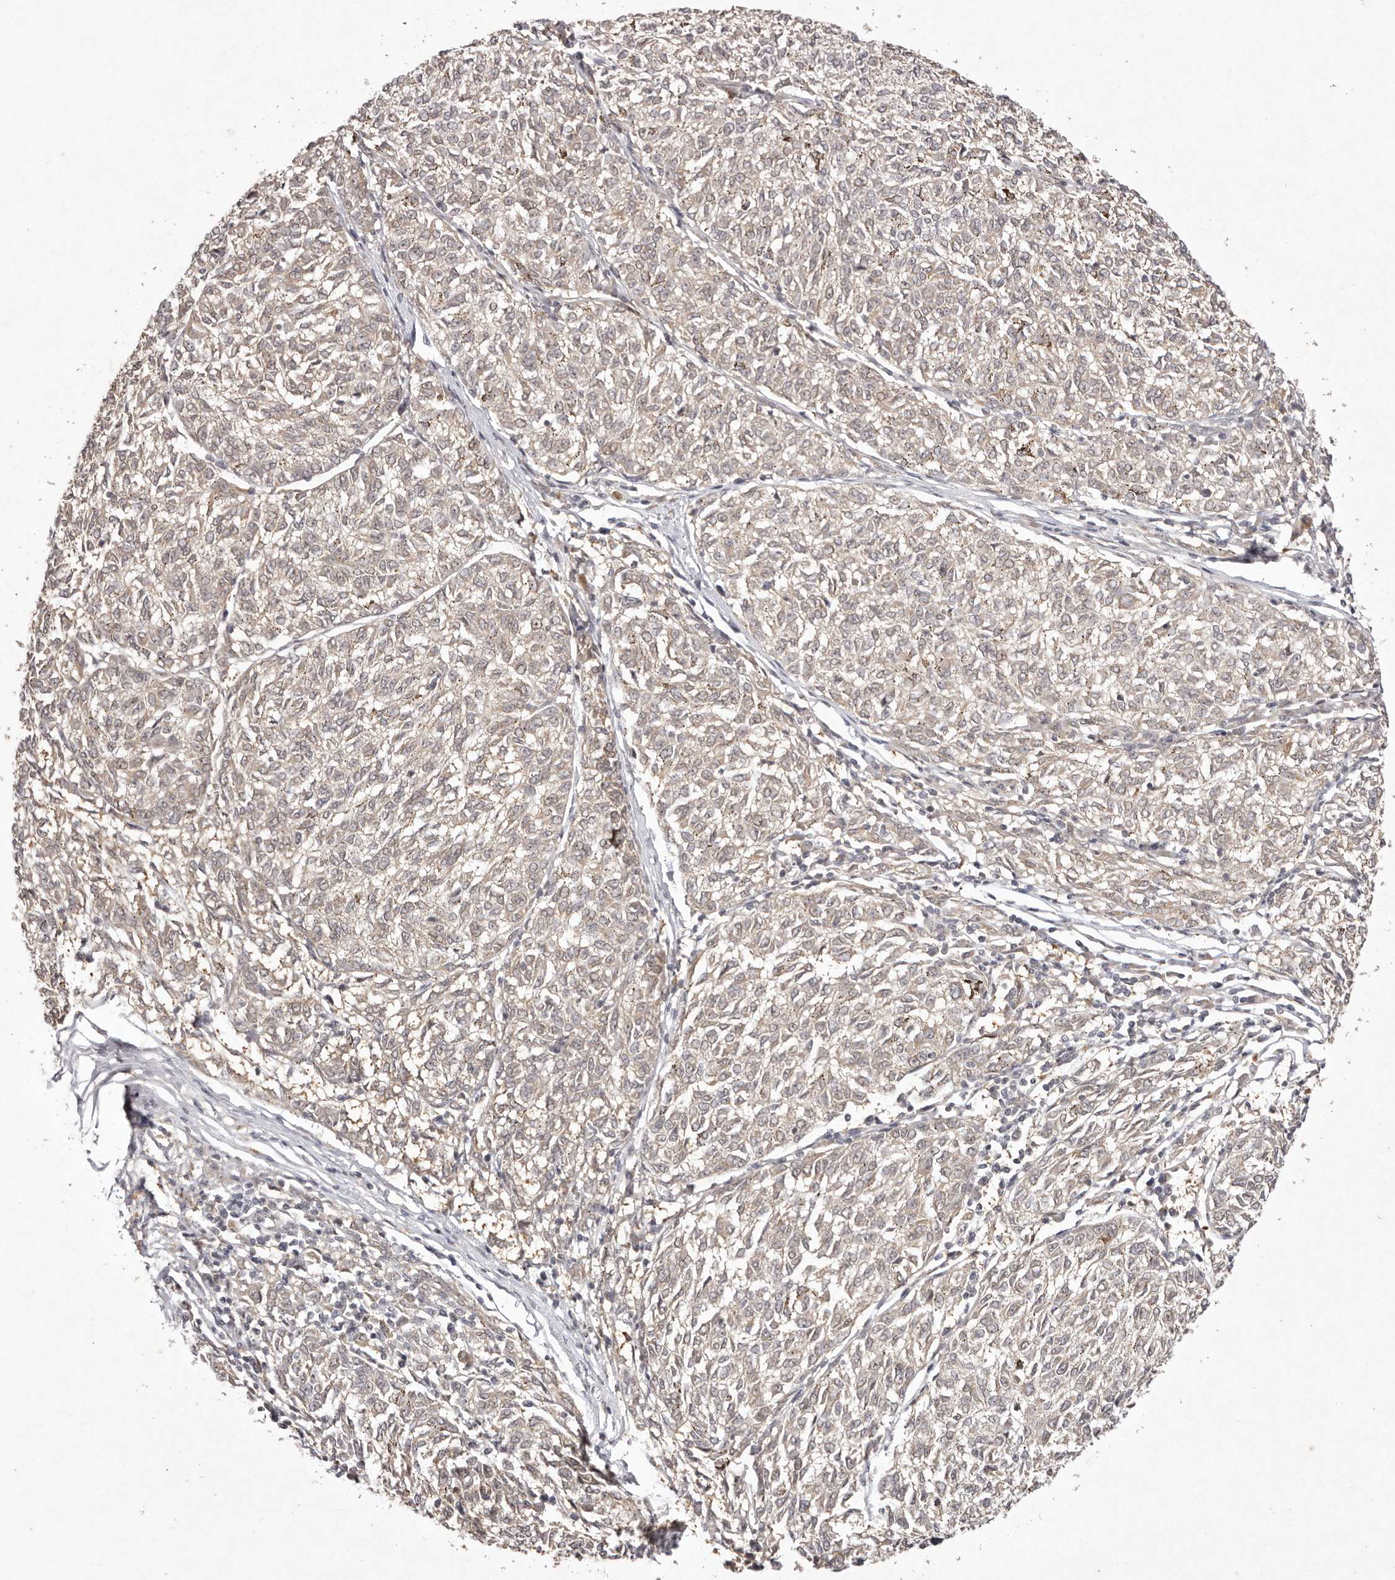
{"staining": {"intensity": "weak", "quantity": "<25%", "location": "cytoplasmic/membranous"}, "tissue": "melanoma", "cell_type": "Tumor cells", "image_type": "cancer", "snomed": [{"axis": "morphology", "description": "Malignant melanoma, NOS"}, {"axis": "topography", "description": "Skin"}], "caption": "Malignant melanoma was stained to show a protein in brown. There is no significant expression in tumor cells.", "gene": "BUD31", "patient": {"sex": "female", "age": 72}}